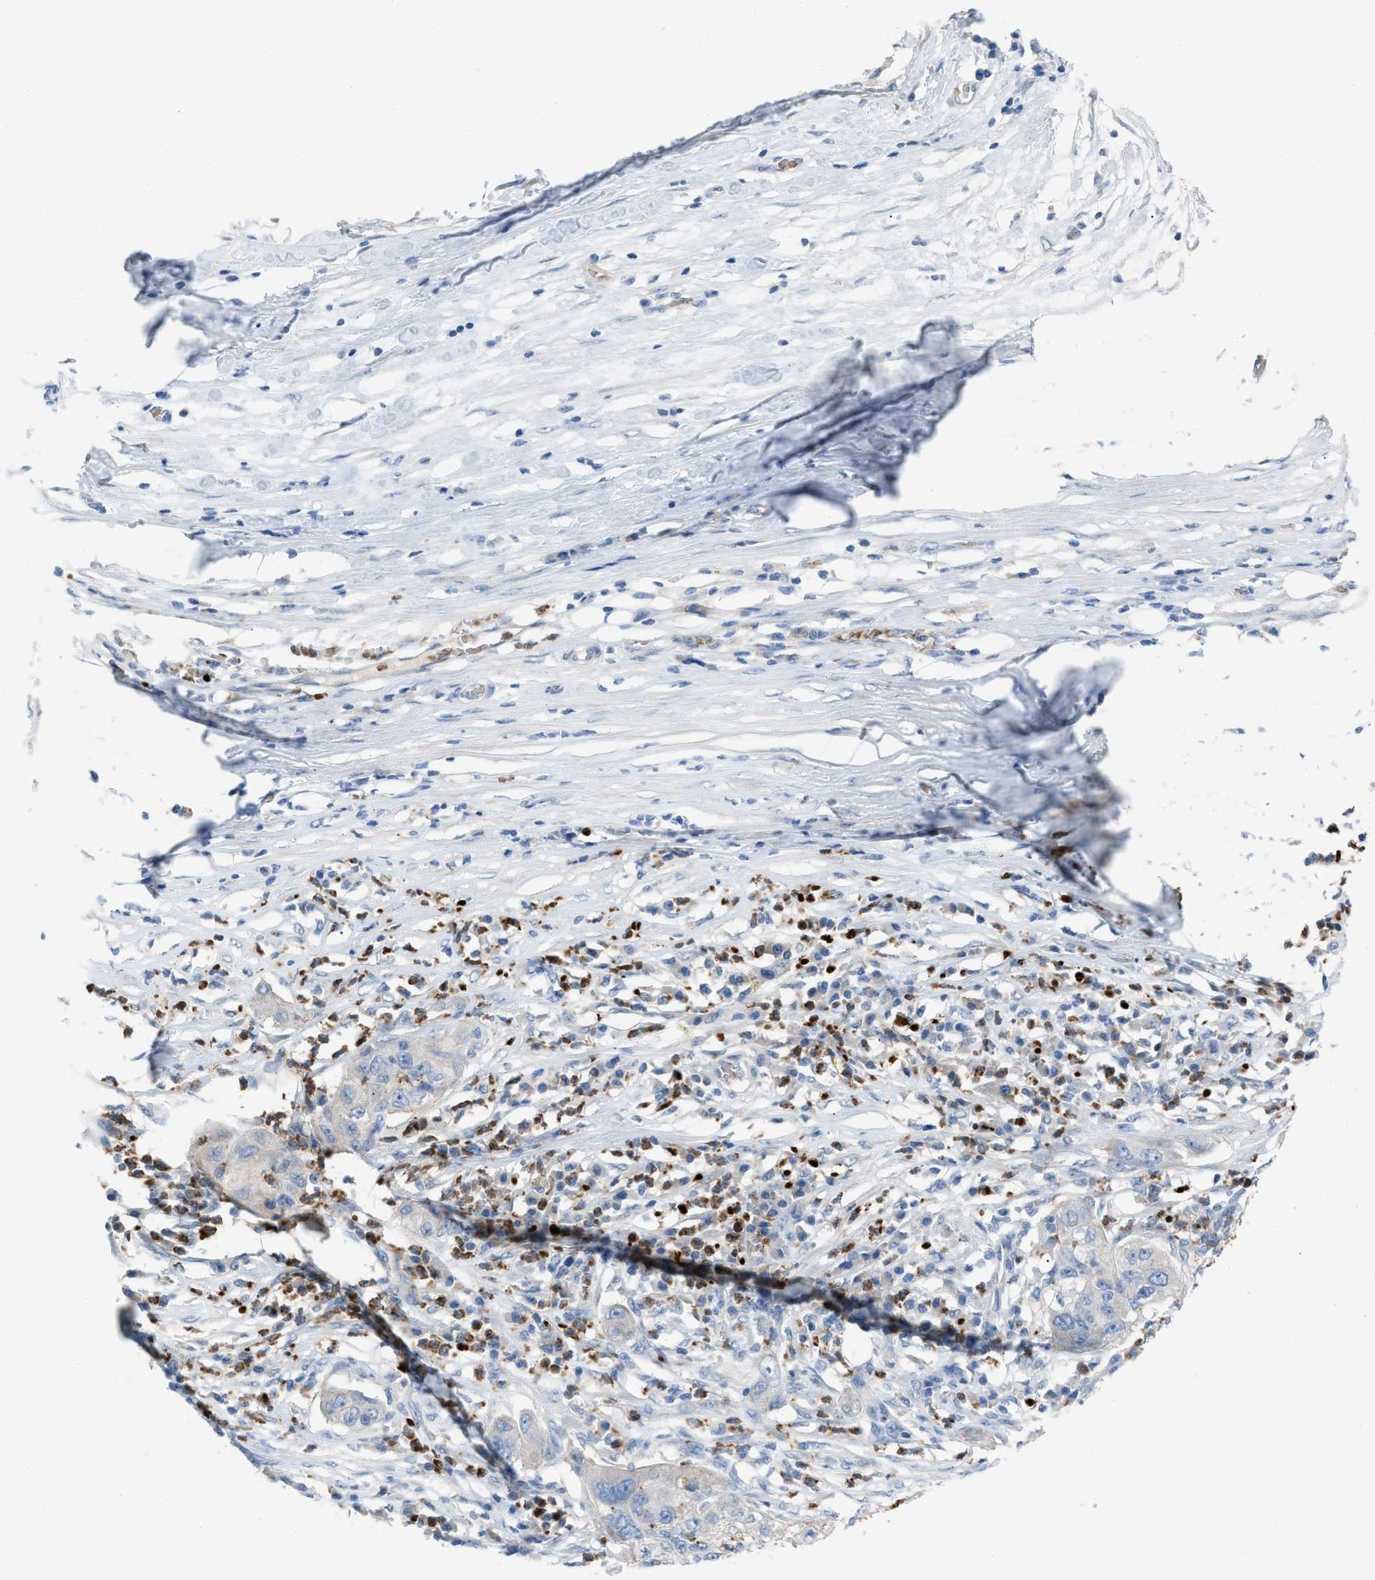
{"staining": {"intensity": "negative", "quantity": "none", "location": "none"}, "tissue": "pancreatic cancer", "cell_type": "Tumor cells", "image_type": "cancer", "snomed": [{"axis": "morphology", "description": "Adenocarcinoma, NOS"}, {"axis": "topography", "description": "Pancreas"}], "caption": "Immunohistochemistry (IHC) histopathology image of human pancreatic cancer (adenocarcinoma) stained for a protein (brown), which reveals no positivity in tumor cells.", "gene": "CFAP77", "patient": {"sex": "female", "age": 78}}